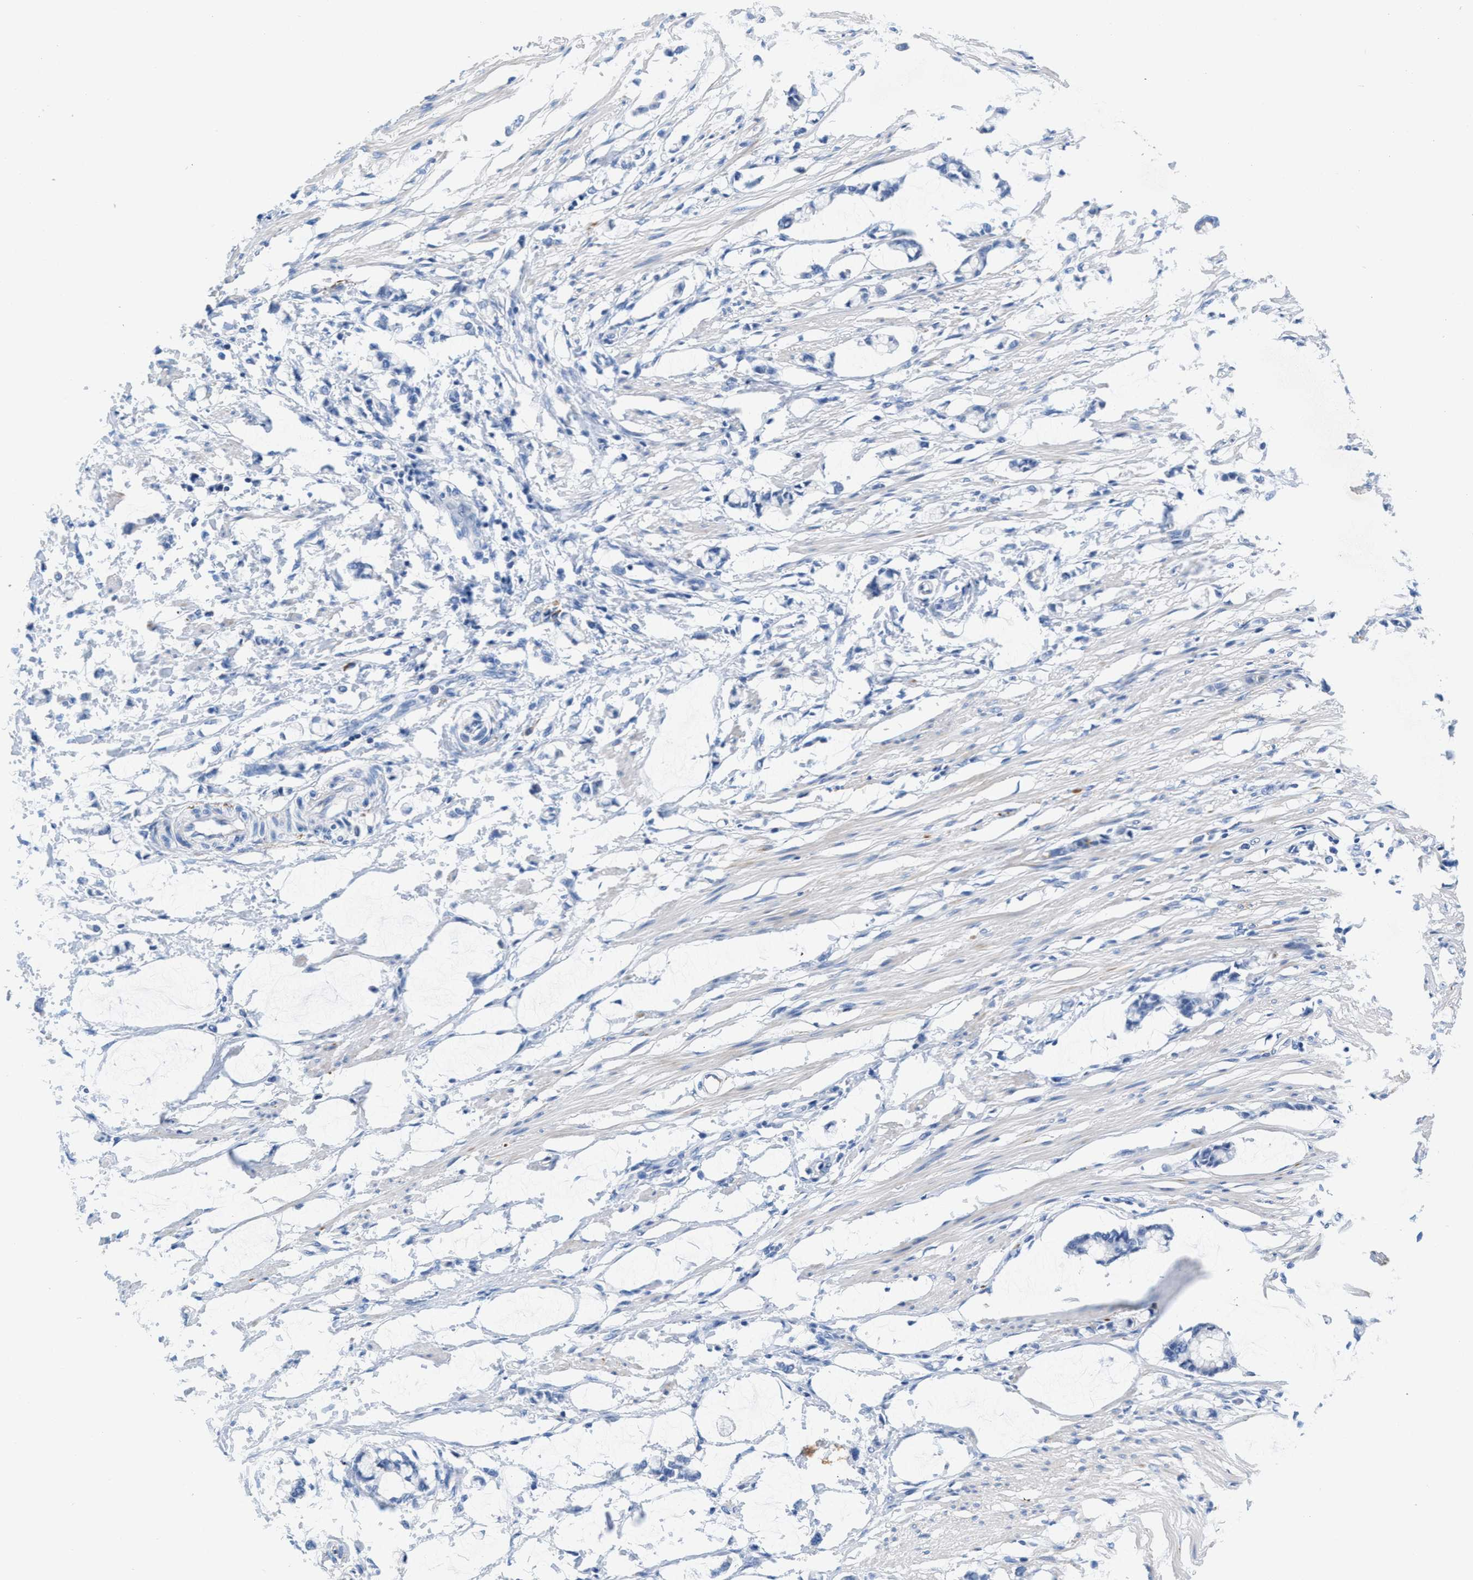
{"staining": {"intensity": "negative", "quantity": "none", "location": "none"}, "tissue": "smooth muscle", "cell_type": "Smooth muscle cells", "image_type": "normal", "snomed": [{"axis": "morphology", "description": "Normal tissue, NOS"}, {"axis": "morphology", "description": "Adenocarcinoma, NOS"}, {"axis": "topography", "description": "Smooth muscle"}, {"axis": "topography", "description": "Colon"}], "caption": "Unremarkable smooth muscle was stained to show a protein in brown. There is no significant expression in smooth muscle cells. (Stains: DAB (3,3'-diaminobenzidine) immunohistochemistry (IHC) with hematoxylin counter stain, Microscopy: brightfield microscopy at high magnification).", "gene": "SLFN13", "patient": {"sex": "male", "age": 14}}